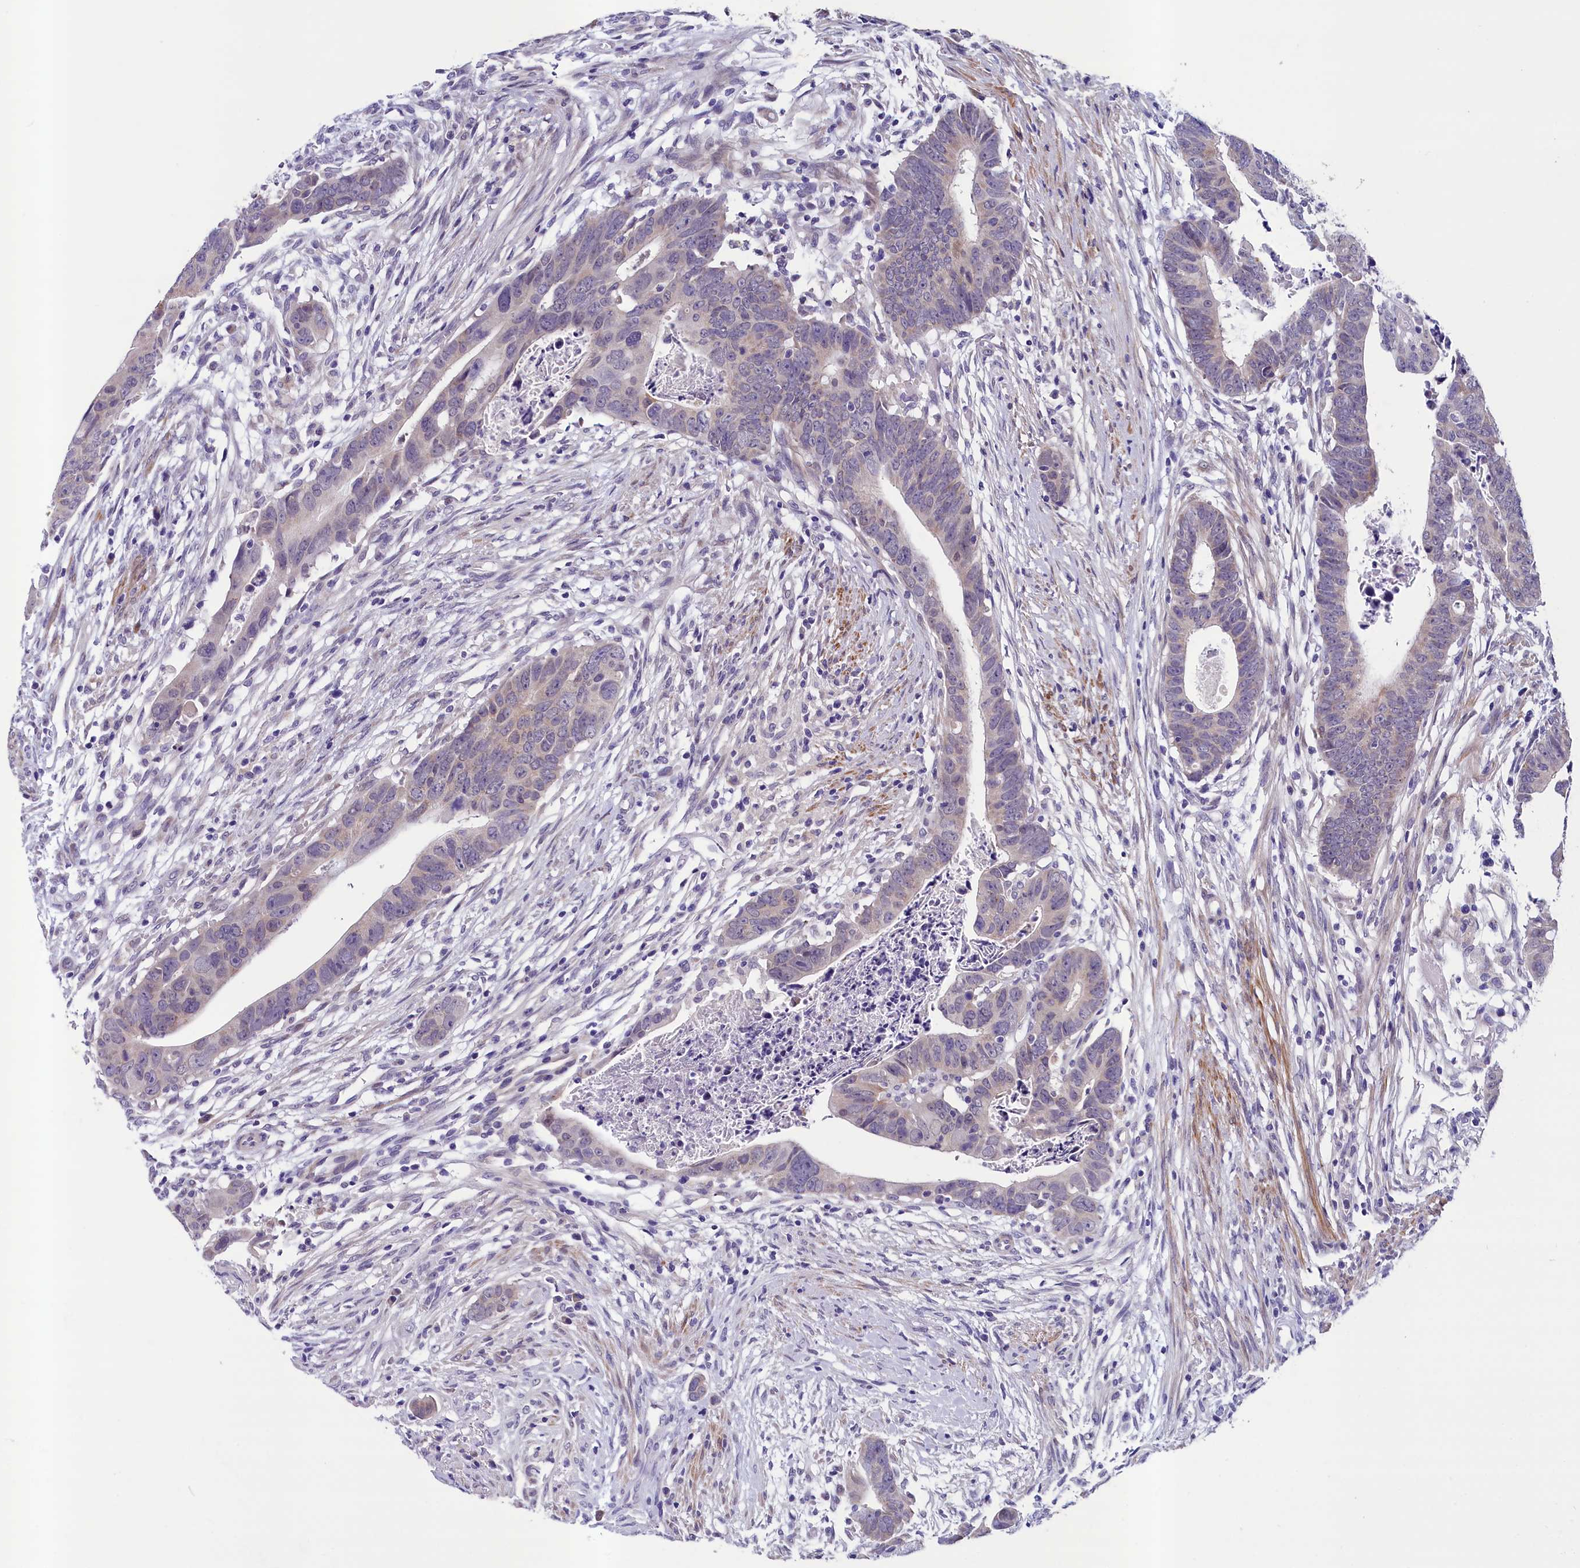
{"staining": {"intensity": "negative", "quantity": "none", "location": "none"}, "tissue": "colorectal cancer", "cell_type": "Tumor cells", "image_type": "cancer", "snomed": [{"axis": "morphology", "description": "Adenocarcinoma, NOS"}, {"axis": "topography", "description": "Rectum"}], "caption": "Tumor cells are negative for protein expression in human colorectal adenocarcinoma.", "gene": "SCD5", "patient": {"sex": "female", "age": 65}}